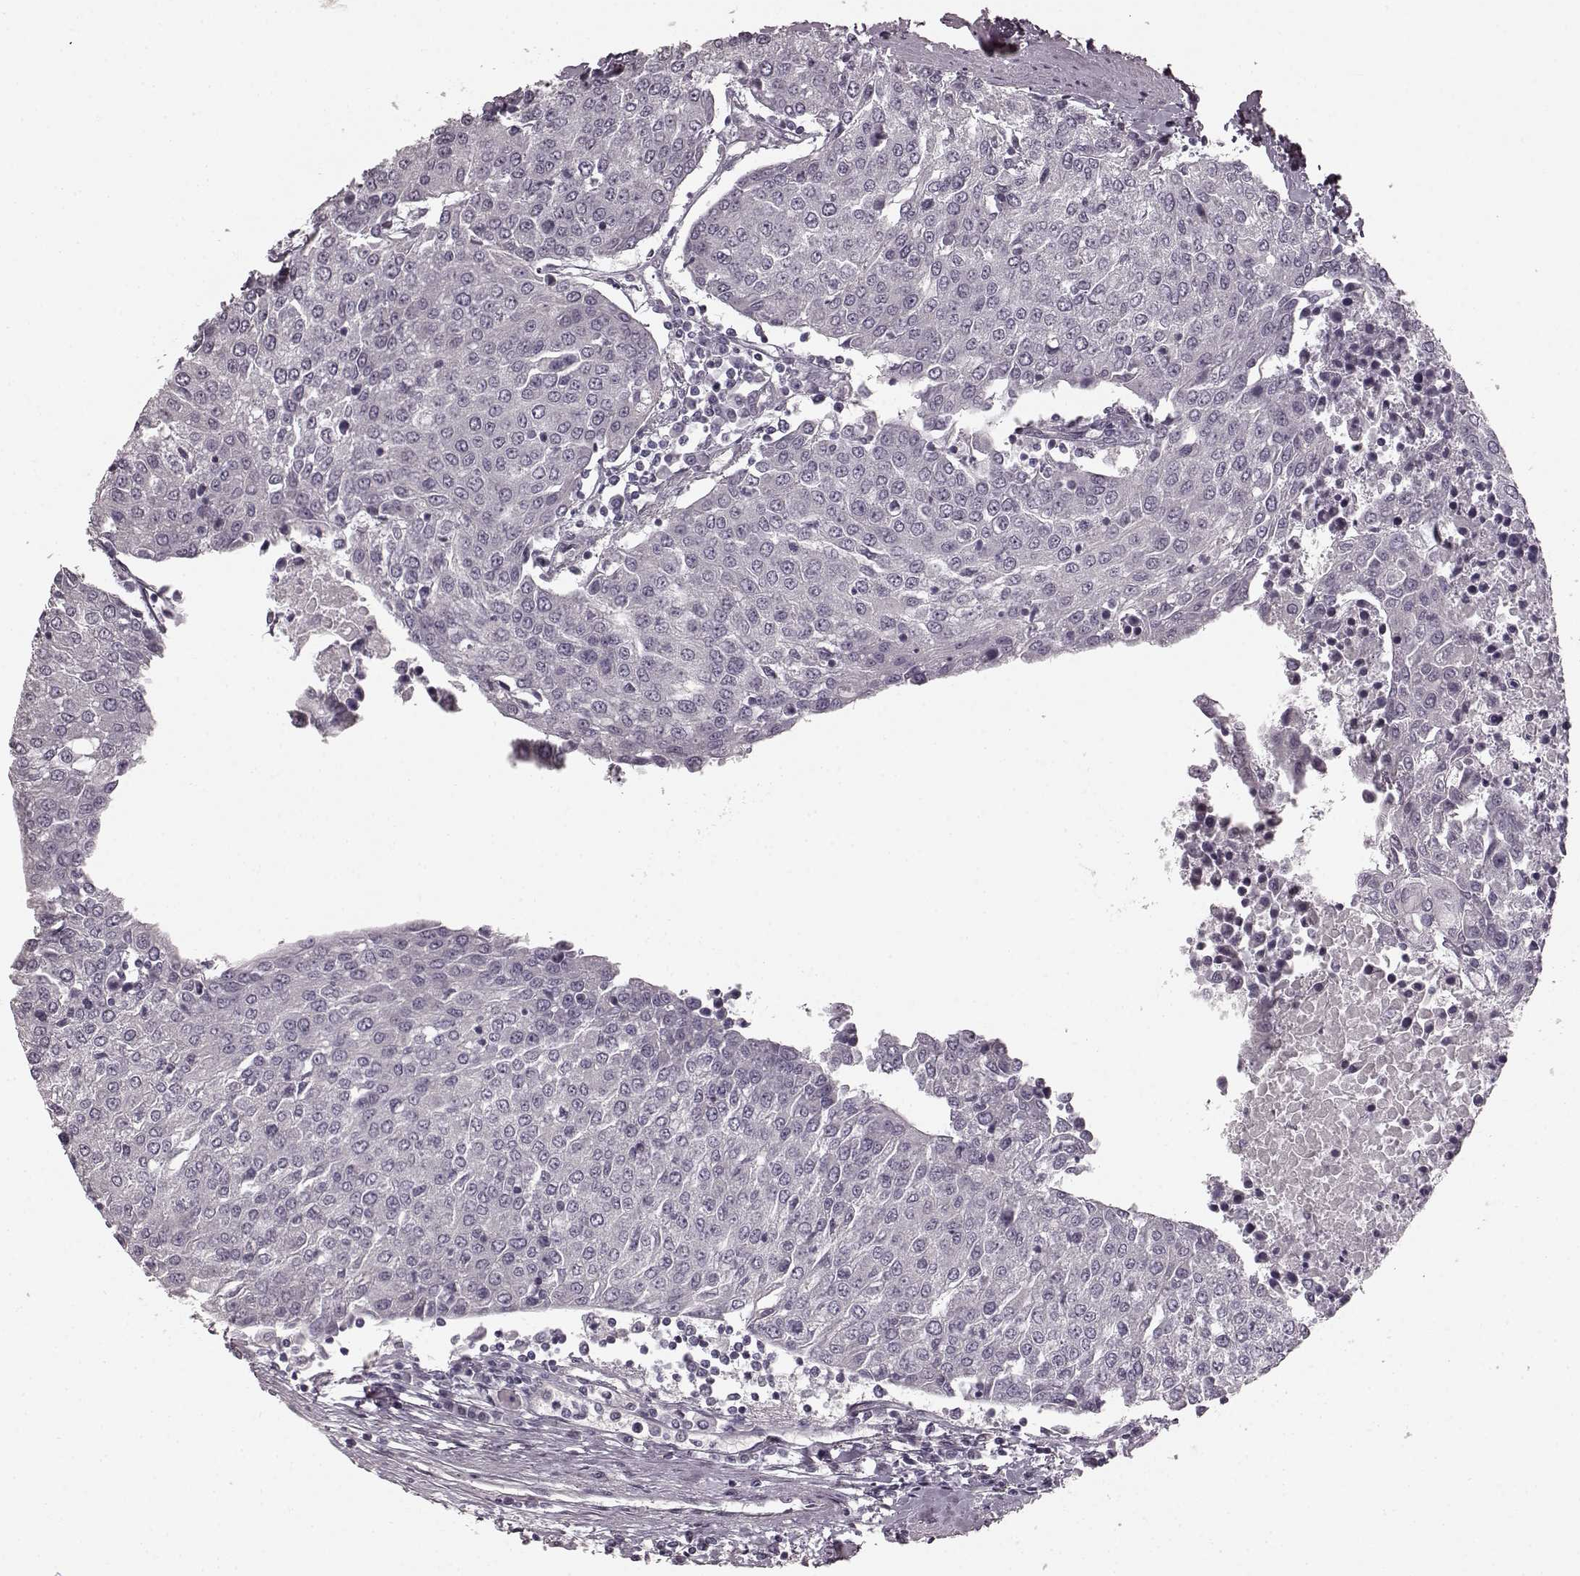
{"staining": {"intensity": "negative", "quantity": "none", "location": "none"}, "tissue": "urothelial cancer", "cell_type": "Tumor cells", "image_type": "cancer", "snomed": [{"axis": "morphology", "description": "Urothelial carcinoma, High grade"}, {"axis": "topography", "description": "Urinary bladder"}], "caption": "High magnification brightfield microscopy of urothelial carcinoma (high-grade) stained with DAB (brown) and counterstained with hematoxylin (blue): tumor cells show no significant positivity. Nuclei are stained in blue.", "gene": "PRKCE", "patient": {"sex": "female", "age": 85}}